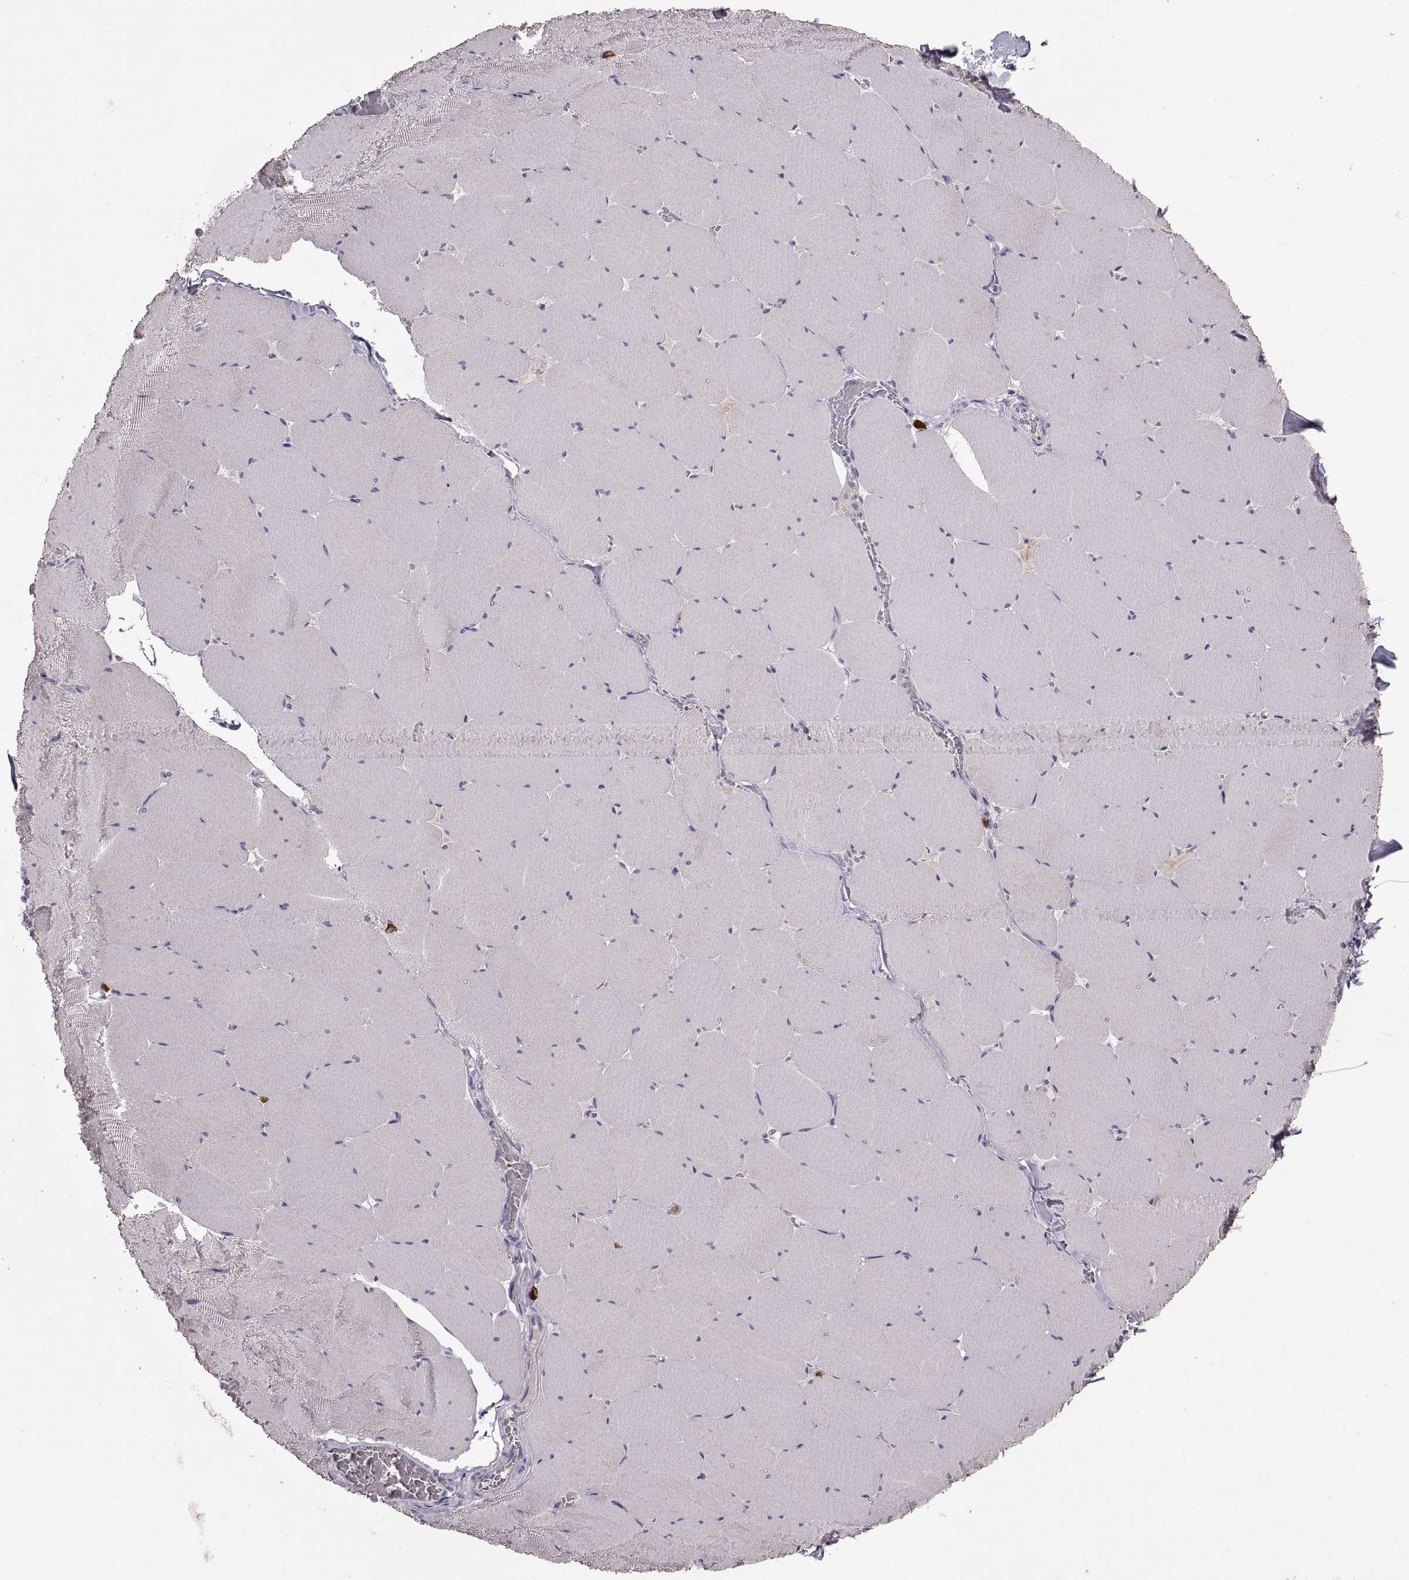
{"staining": {"intensity": "negative", "quantity": "none", "location": "none"}, "tissue": "skeletal muscle", "cell_type": "Myocytes", "image_type": "normal", "snomed": [{"axis": "morphology", "description": "Normal tissue, NOS"}, {"axis": "morphology", "description": "Malignant melanoma, Metastatic site"}, {"axis": "topography", "description": "Skeletal muscle"}], "caption": "An image of human skeletal muscle is negative for staining in myocytes. (Brightfield microscopy of DAB immunohistochemistry (IHC) at high magnification).", "gene": "WFDC8", "patient": {"sex": "male", "age": 50}}